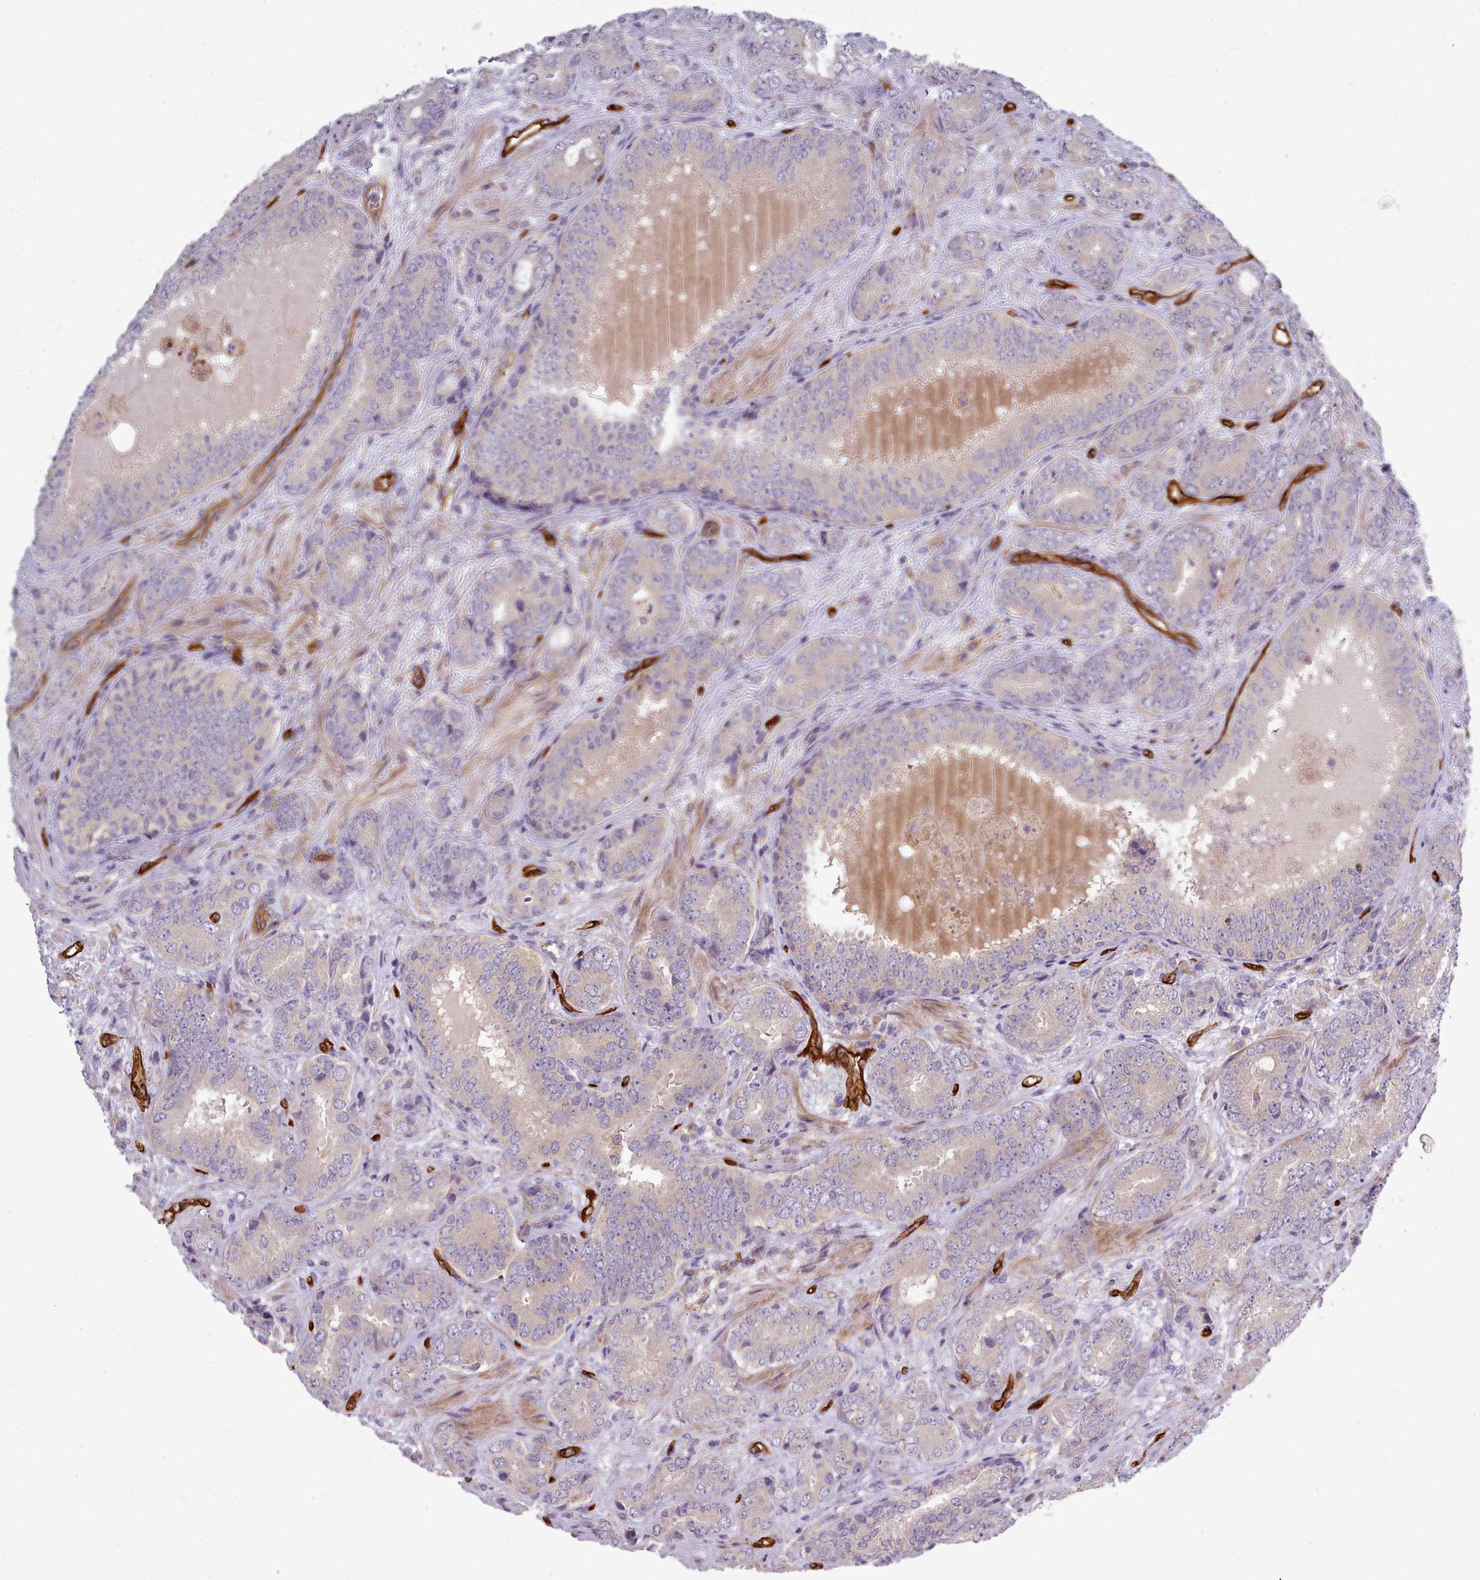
{"staining": {"intensity": "negative", "quantity": "none", "location": "none"}, "tissue": "prostate cancer", "cell_type": "Tumor cells", "image_type": "cancer", "snomed": [{"axis": "morphology", "description": "Adenocarcinoma, High grade"}, {"axis": "topography", "description": "Prostate"}], "caption": "DAB immunohistochemical staining of prostate cancer (adenocarcinoma (high-grade)) shows no significant staining in tumor cells.", "gene": "CD300LF", "patient": {"sex": "male", "age": 71}}